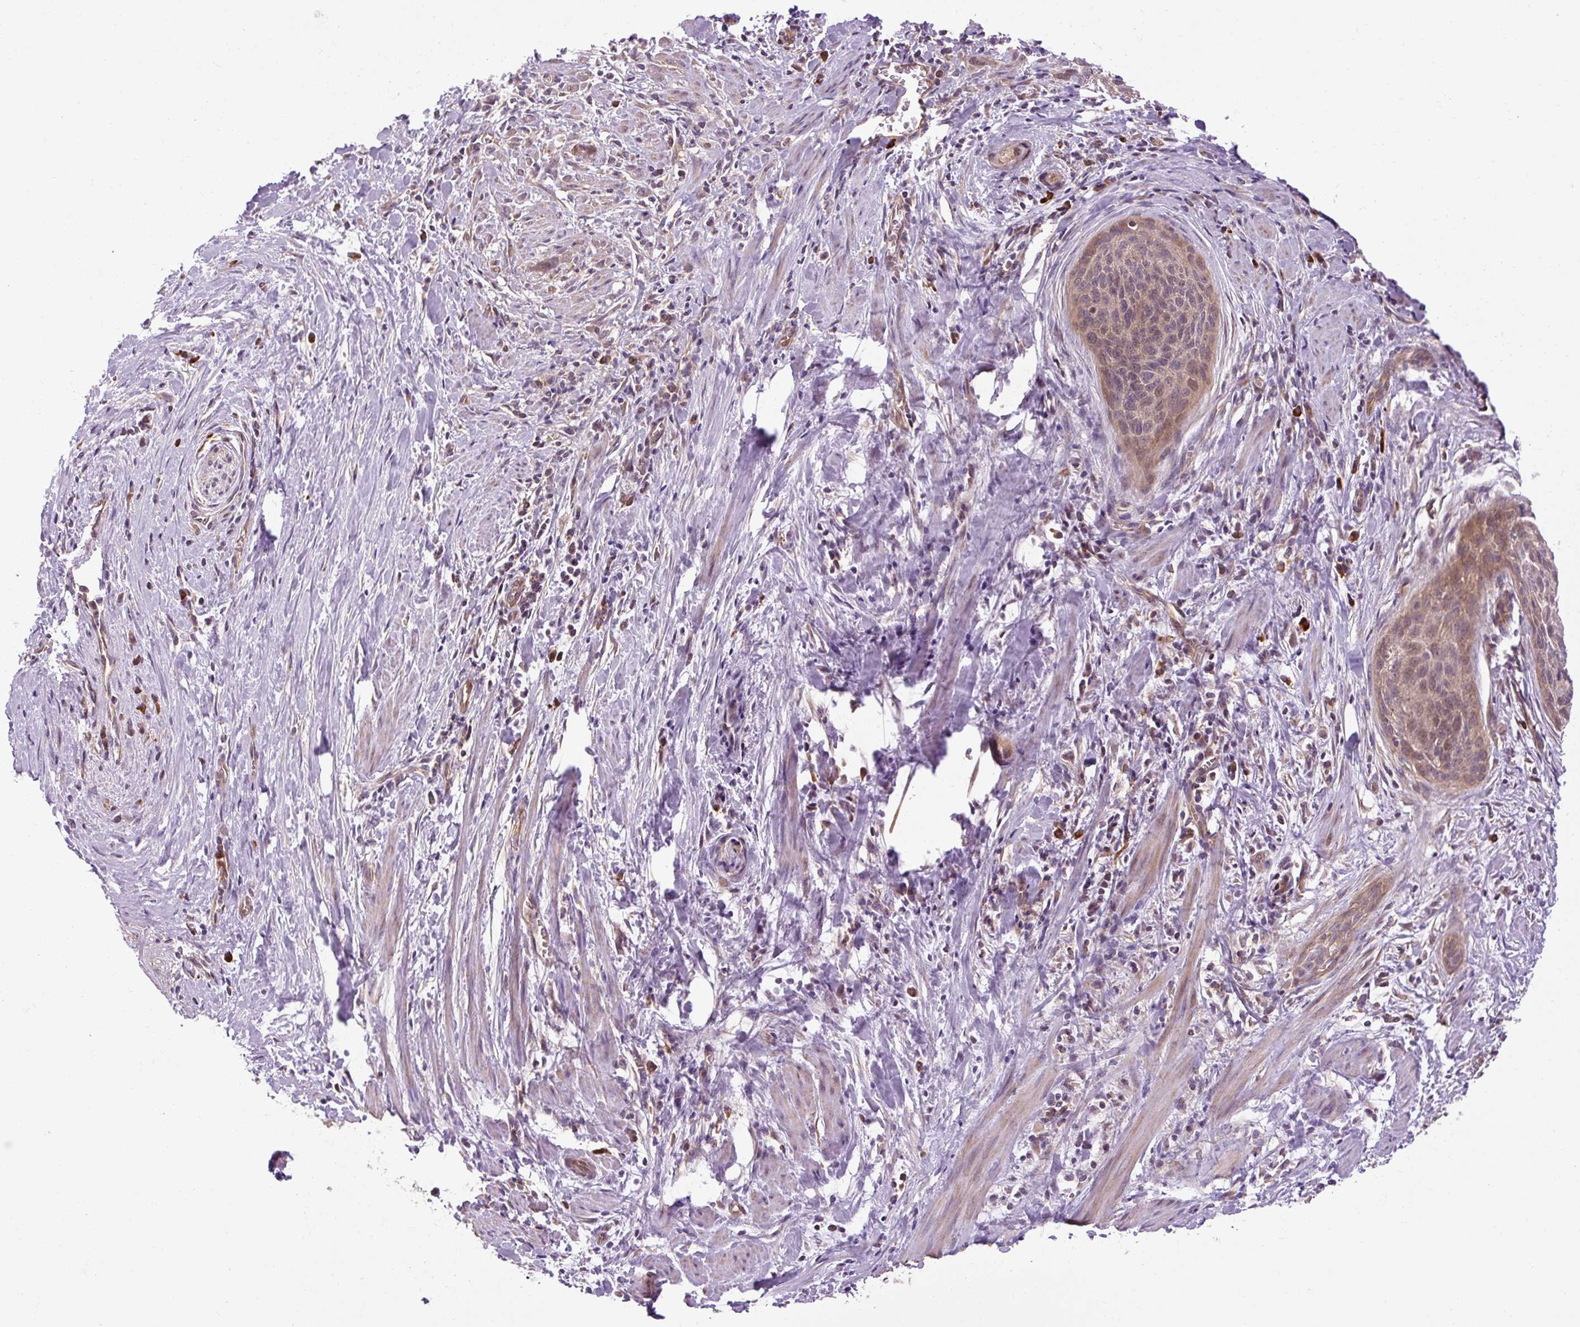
{"staining": {"intensity": "moderate", "quantity": ">75%", "location": "cytoplasmic/membranous"}, "tissue": "cervical cancer", "cell_type": "Tumor cells", "image_type": "cancer", "snomed": [{"axis": "morphology", "description": "Squamous cell carcinoma, NOS"}, {"axis": "topography", "description": "Cervix"}], "caption": "About >75% of tumor cells in human squamous cell carcinoma (cervical) demonstrate moderate cytoplasmic/membranous protein staining as visualized by brown immunohistochemical staining.", "gene": "FLRT1", "patient": {"sex": "female", "age": 55}}